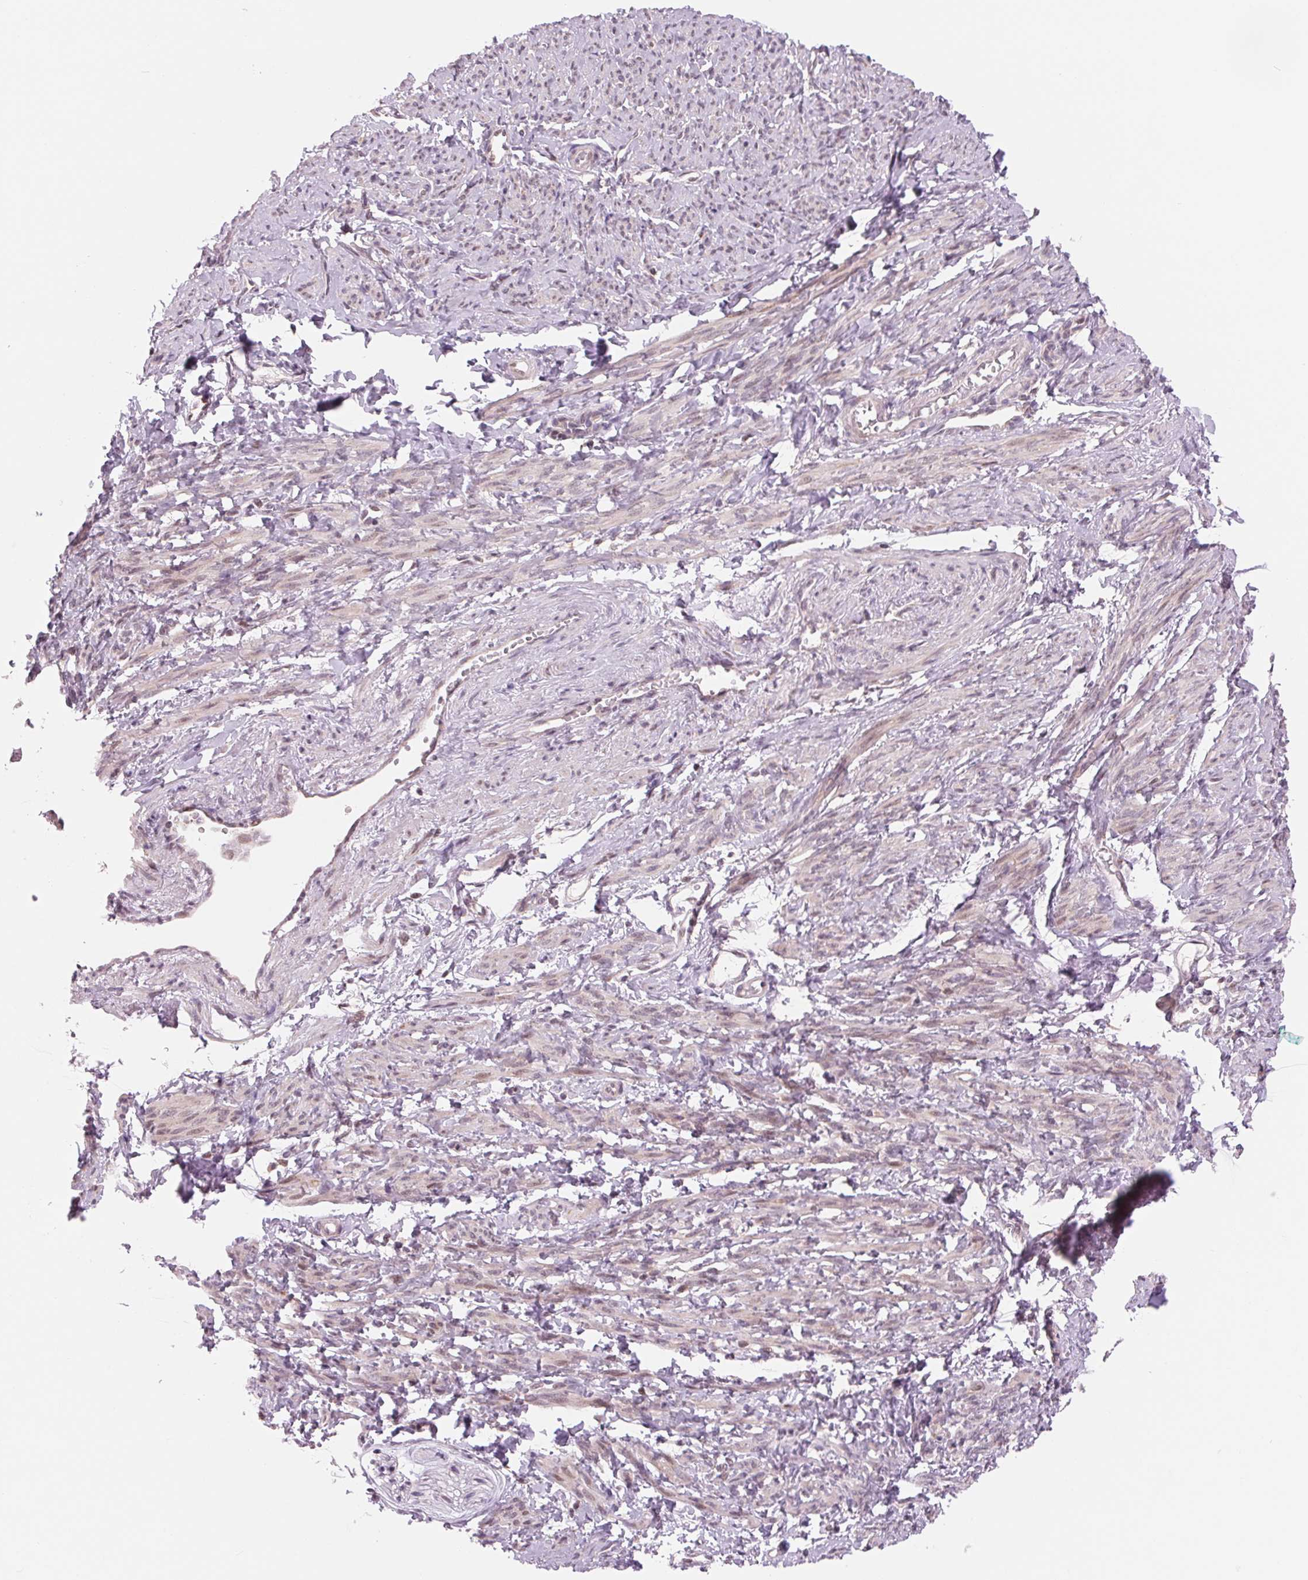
{"staining": {"intensity": "weak", "quantity": "25%-75%", "location": "nuclear"}, "tissue": "smooth muscle", "cell_type": "Smooth muscle cells", "image_type": "normal", "snomed": [{"axis": "morphology", "description": "Normal tissue, NOS"}, {"axis": "topography", "description": "Smooth muscle"}], "caption": "A brown stain labels weak nuclear expression of a protein in smooth muscle cells of benign human smooth muscle. (Brightfield microscopy of DAB IHC at high magnification).", "gene": "ARHGAP32", "patient": {"sex": "female", "age": 65}}